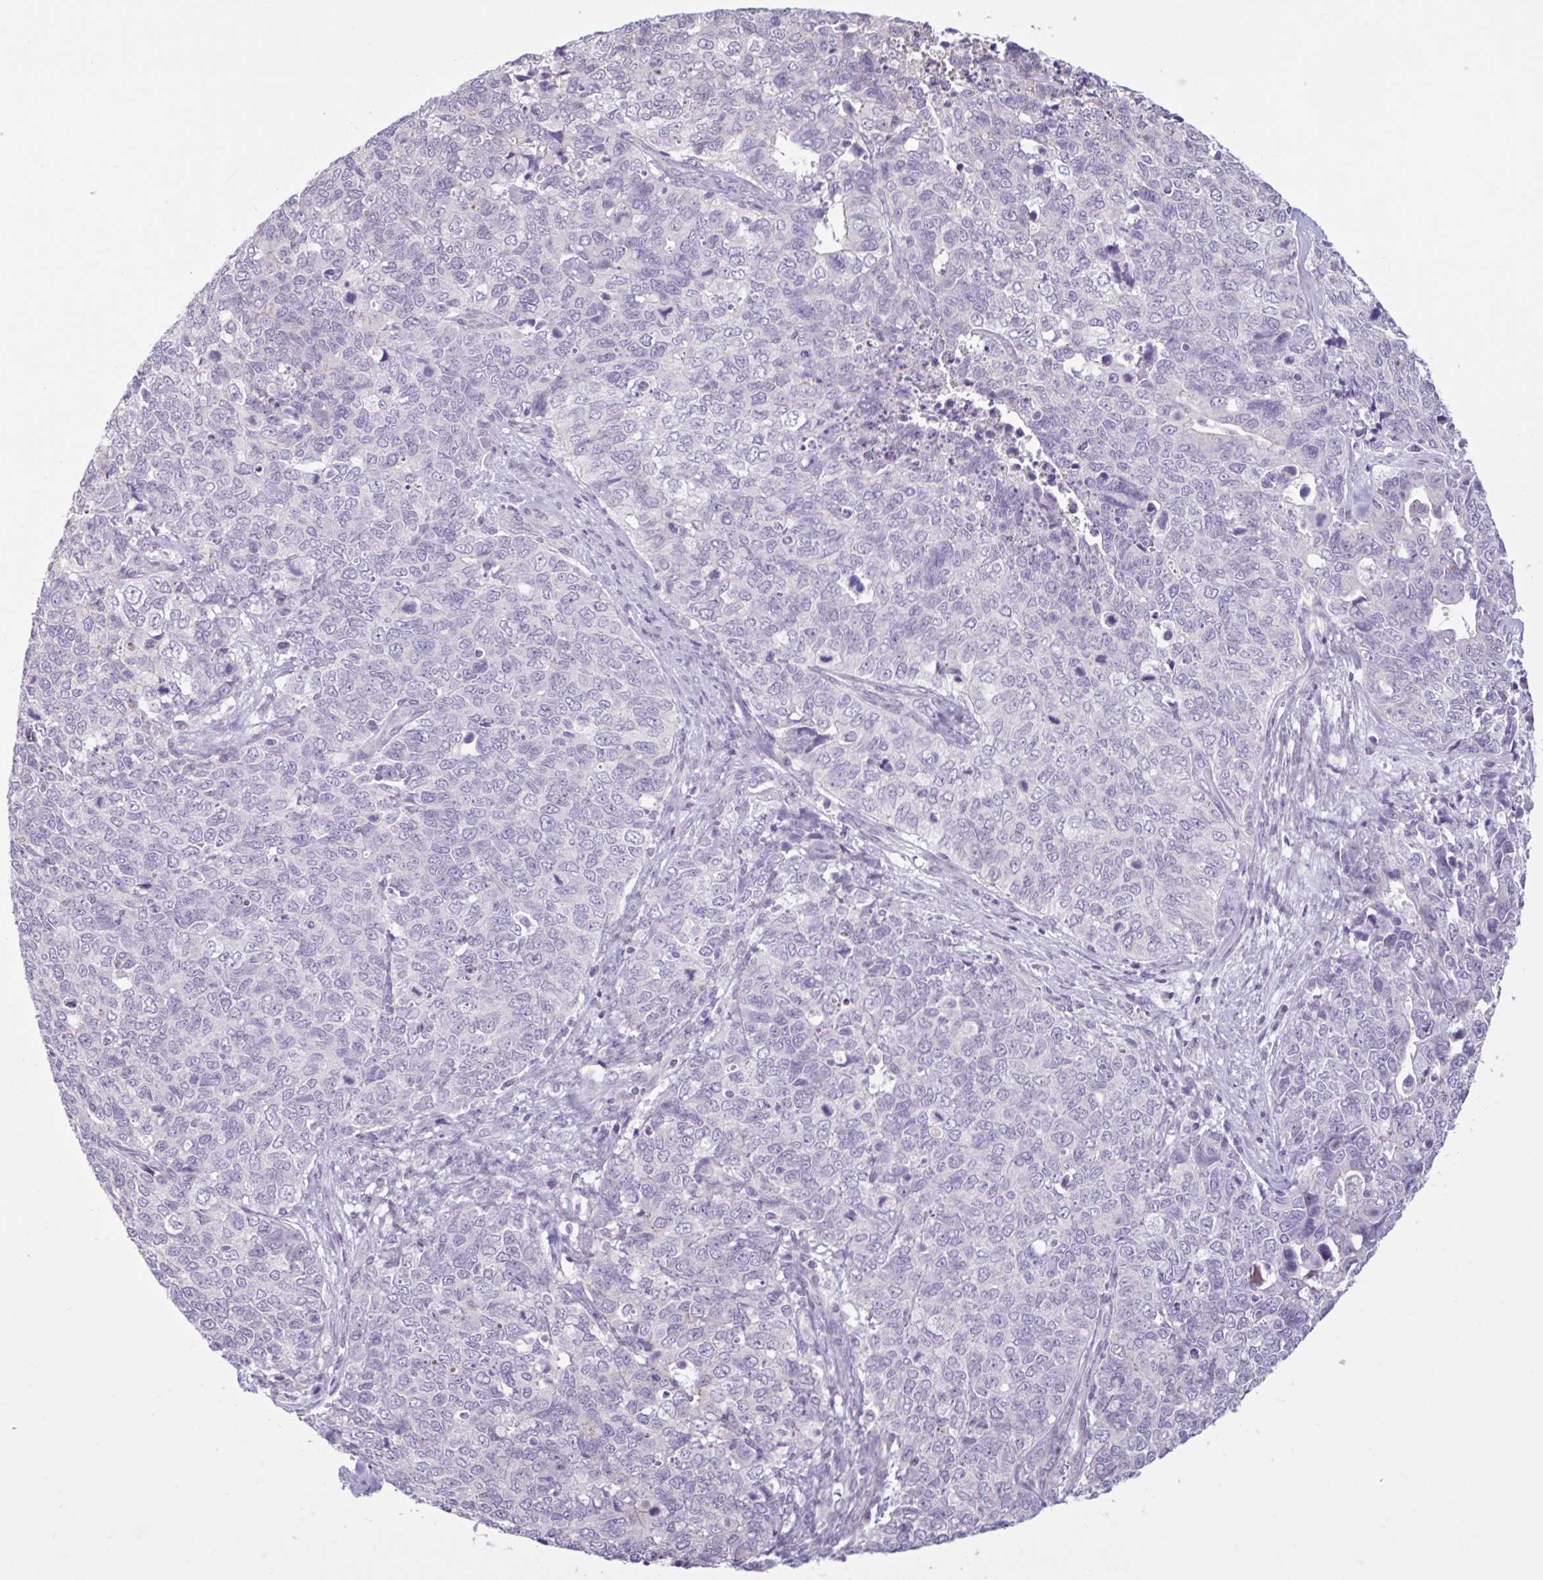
{"staining": {"intensity": "negative", "quantity": "none", "location": "none"}, "tissue": "cervical cancer", "cell_type": "Tumor cells", "image_type": "cancer", "snomed": [{"axis": "morphology", "description": "Adenocarcinoma, NOS"}, {"axis": "topography", "description": "Cervix"}], "caption": "High power microscopy photomicrograph of an IHC image of adenocarcinoma (cervical), revealing no significant positivity in tumor cells. (DAB immunohistochemistry, high magnification).", "gene": "CDH19", "patient": {"sex": "female", "age": 63}}